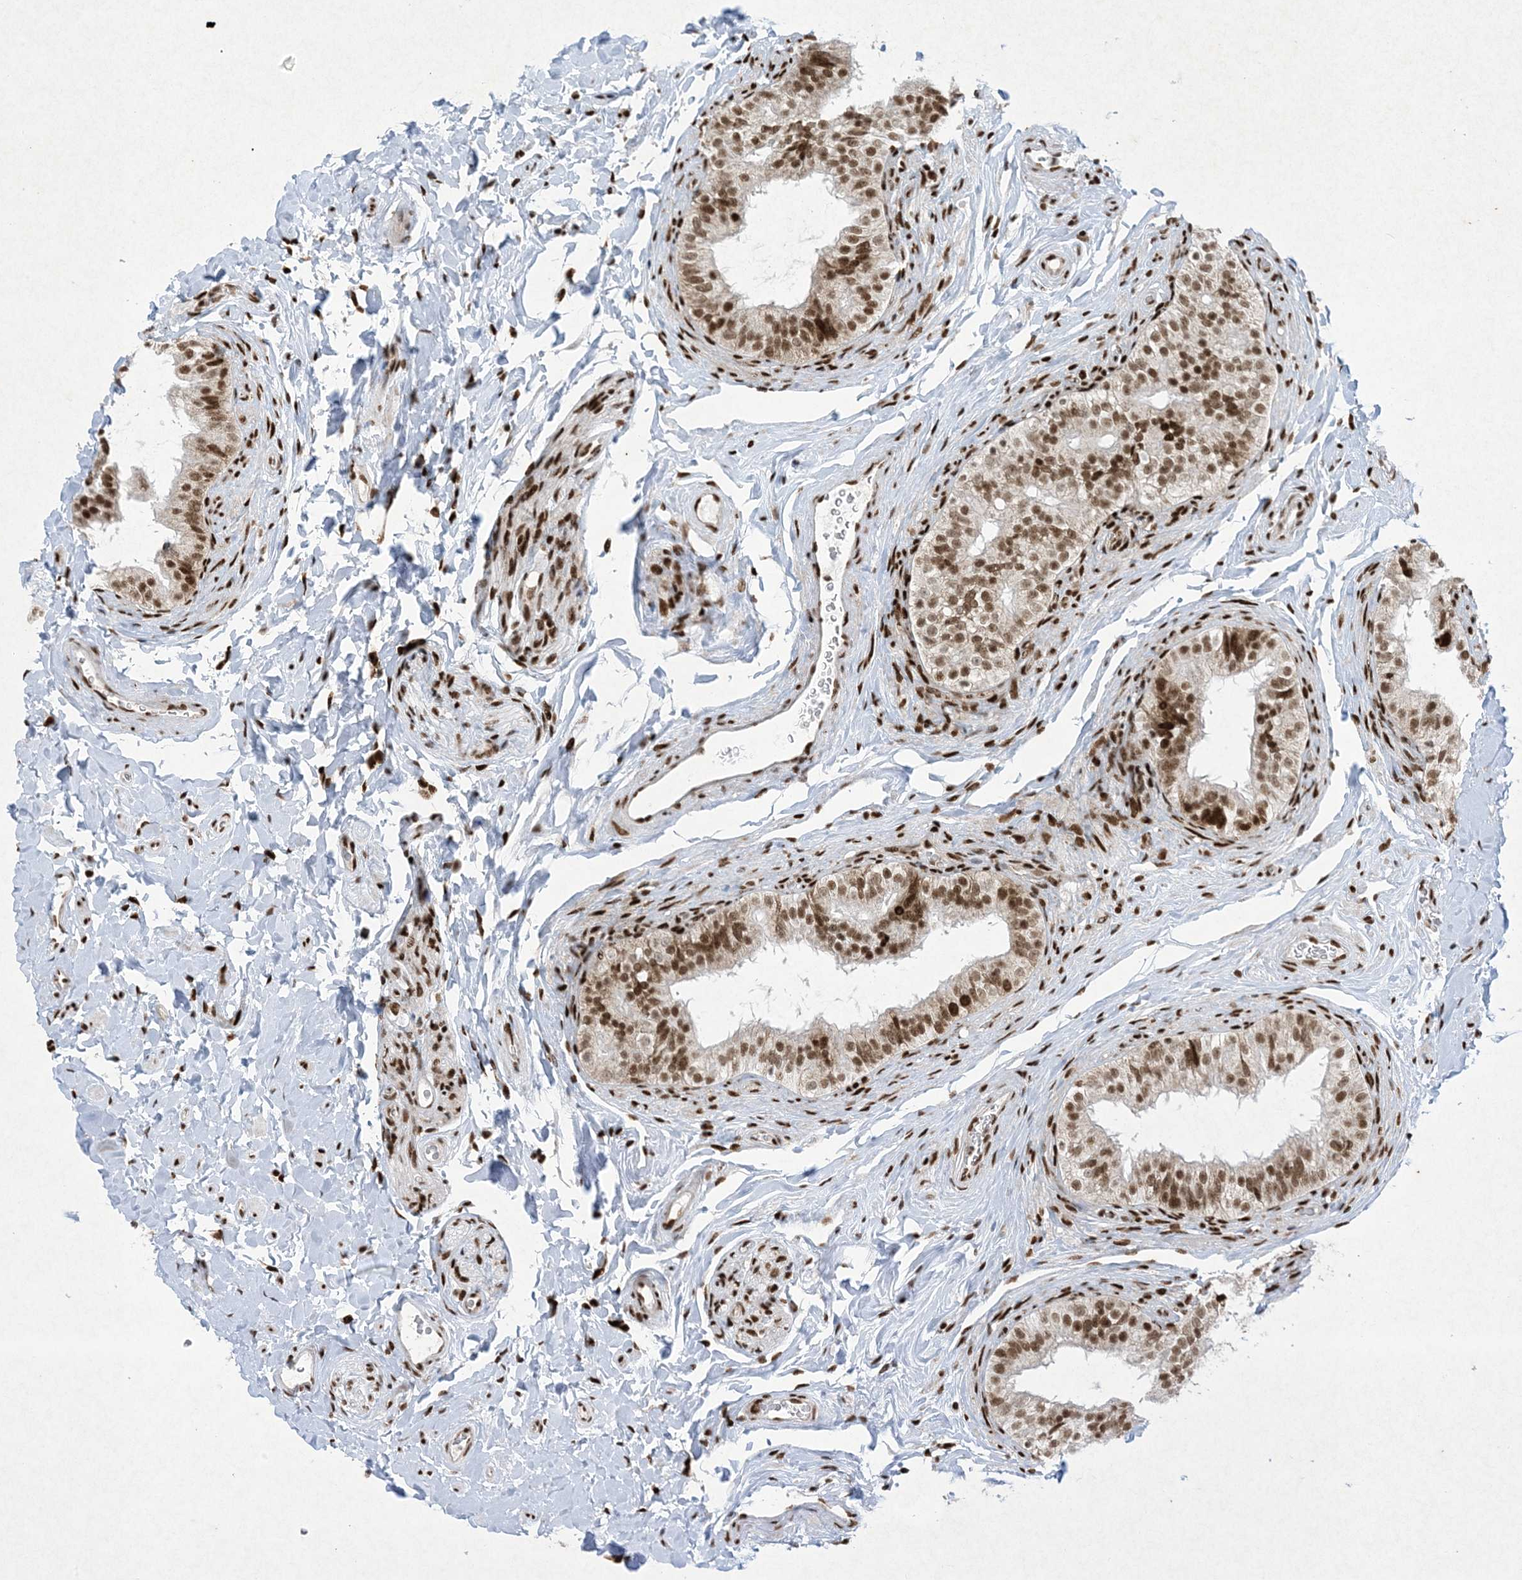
{"staining": {"intensity": "strong", "quantity": ">75%", "location": "nuclear"}, "tissue": "epididymis", "cell_type": "Glandular cells", "image_type": "normal", "snomed": [{"axis": "morphology", "description": "Normal tissue, NOS"}, {"axis": "topography", "description": "Epididymis"}], "caption": "IHC image of unremarkable human epididymis stained for a protein (brown), which exhibits high levels of strong nuclear expression in approximately >75% of glandular cells.", "gene": "PKNOX2", "patient": {"sex": "male", "age": 49}}